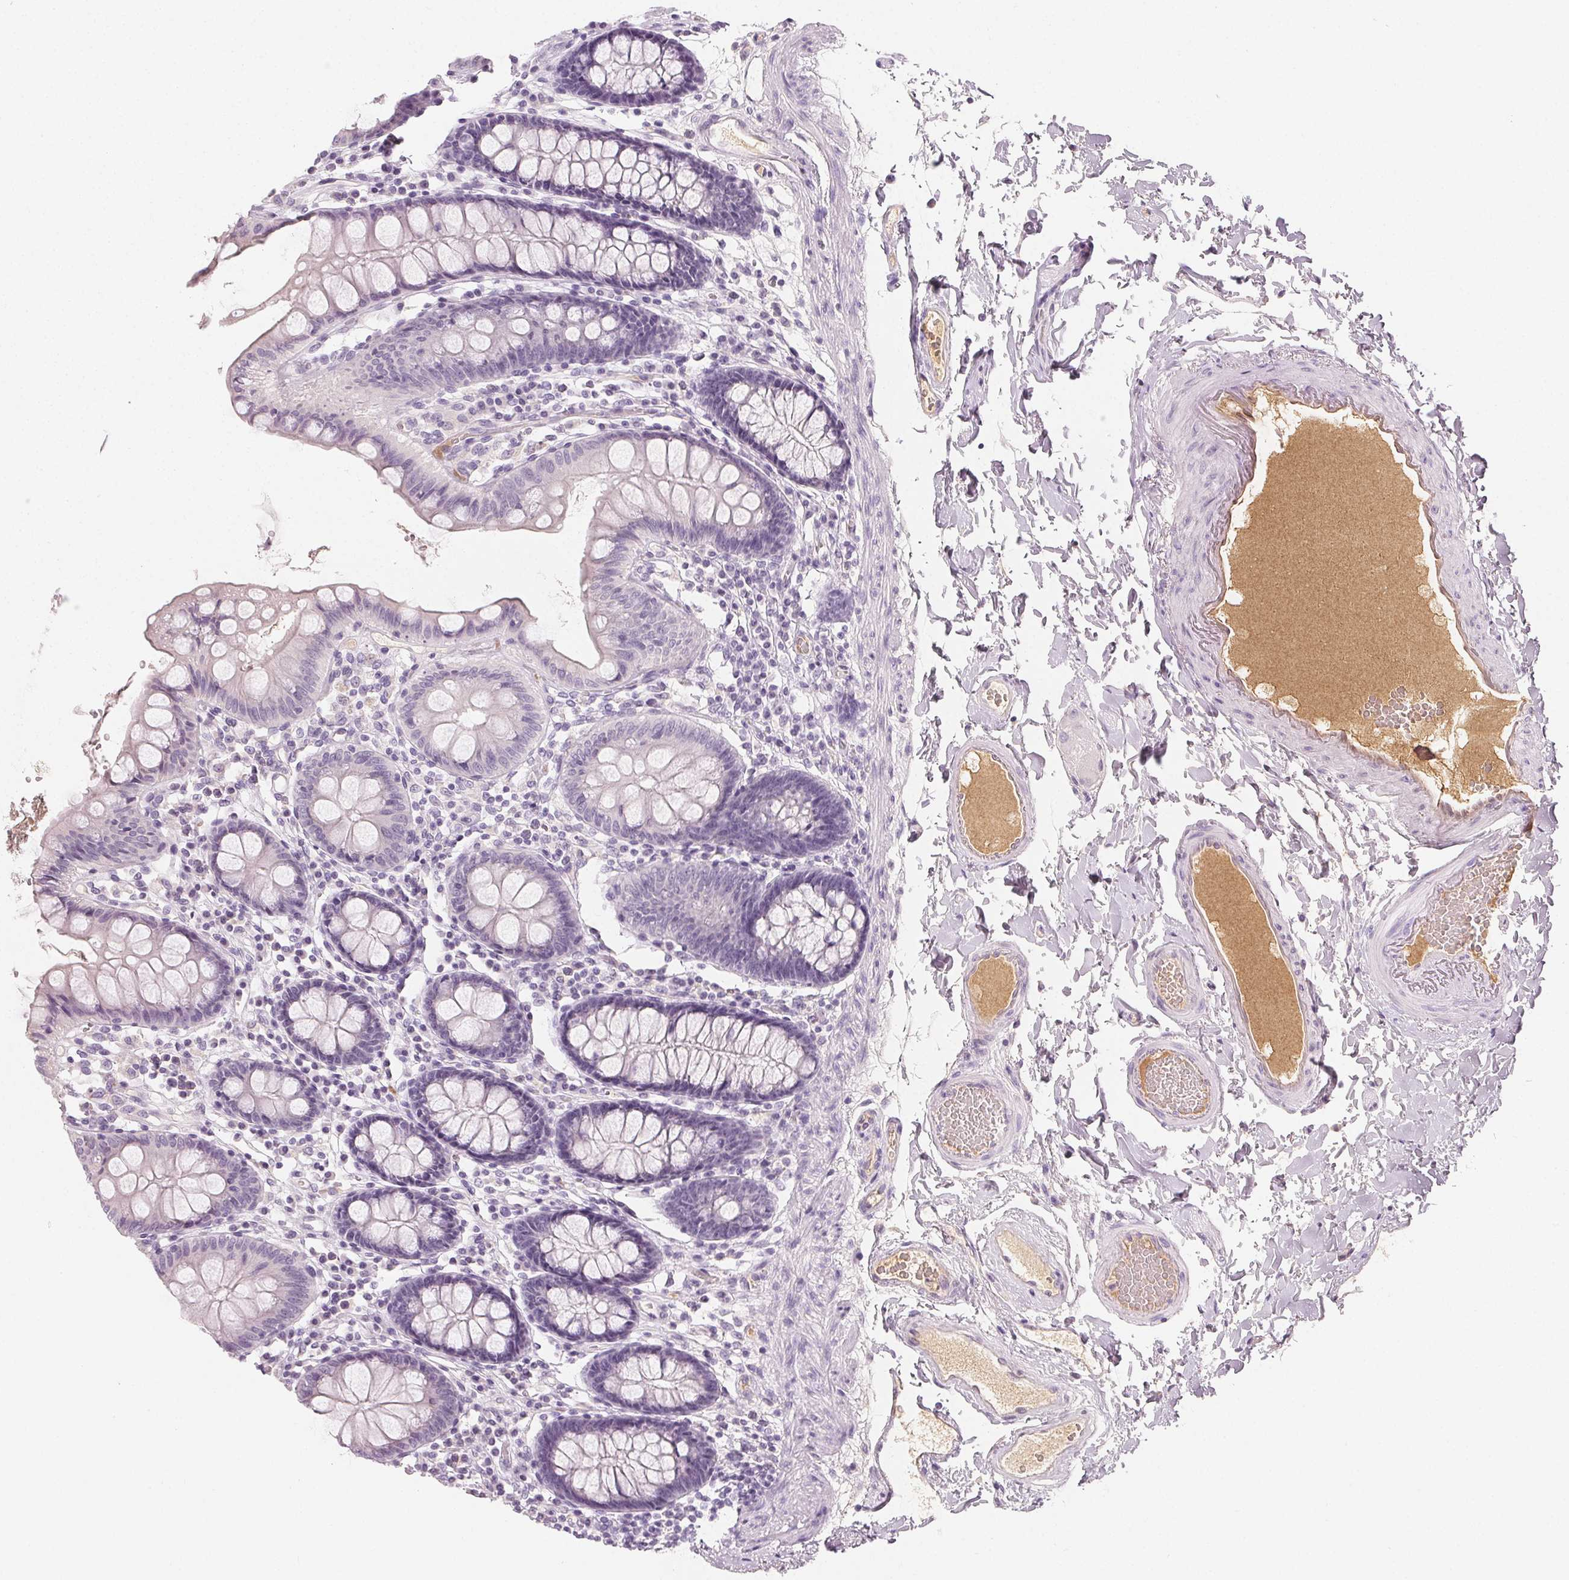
{"staining": {"intensity": "negative", "quantity": "none", "location": "none"}, "tissue": "colon", "cell_type": "Endothelial cells", "image_type": "normal", "snomed": [{"axis": "morphology", "description": "Normal tissue, NOS"}, {"axis": "topography", "description": "Colon"}], "caption": "Endothelial cells show no significant protein expression in unremarkable colon.", "gene": "AFM", "patient": {"sex": "male", "age": 84}}